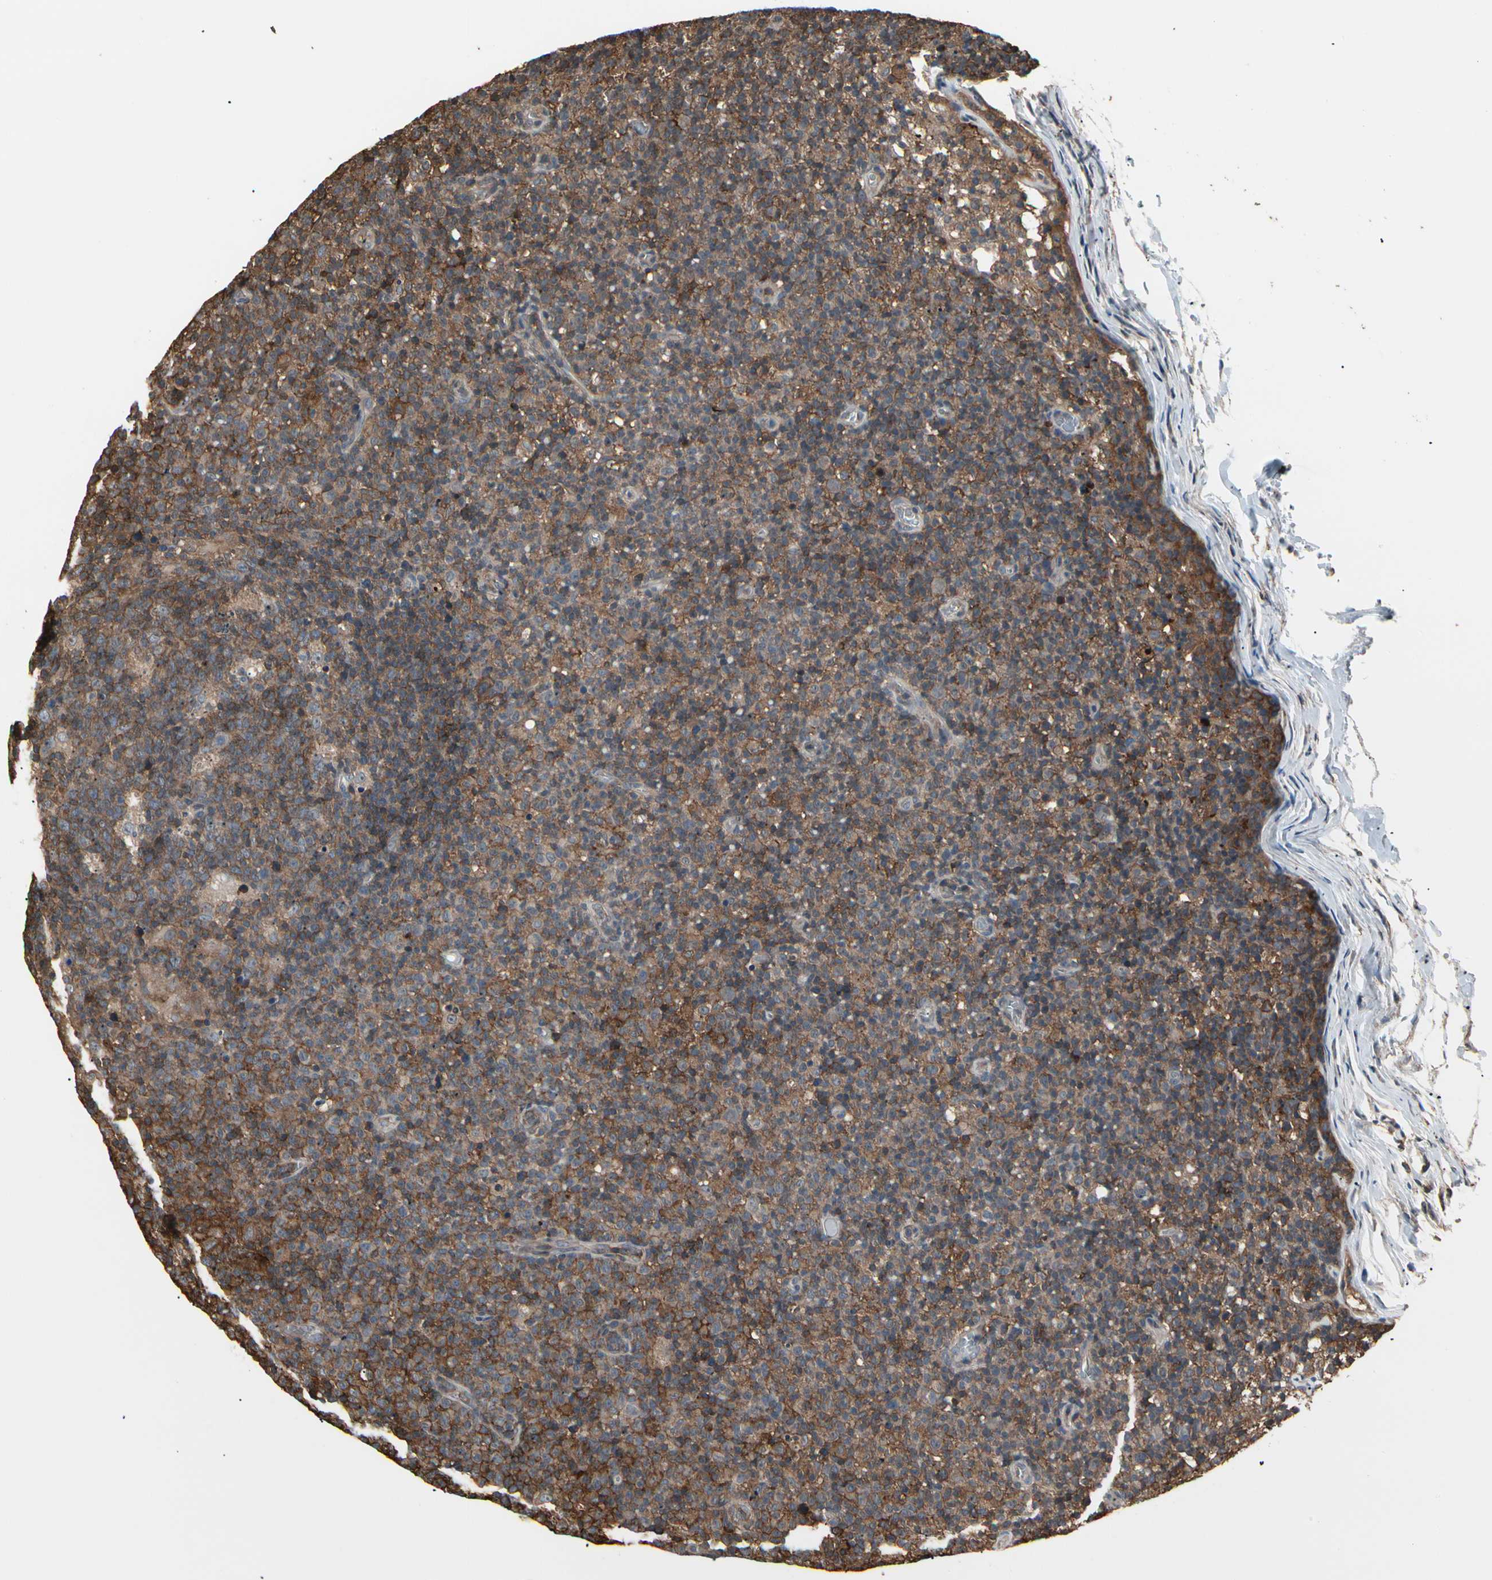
{"staining": {"intensity": "moderate", "quantity": ">75%", "location": "cytoplasmic/membranous"}, "tissue": "lymph node", "cell_type": "Germinal center cells", "image_type": "normal", "snomed": [{"axis": "morphology", "description": "Normal tissue, NOS"}, {"axis": "morphology", "description": "Inflammation, NOS"}, {"axis": "topography", "description": "Lymph node"}], "caption": "The image exhibits a brown stain indicating the presence of a protein in the cytoplasmic/membranous of germinal center cells in lymph node. (DAB (3,3'-diaminobenzidine) IHC with brightfield microscopy, high magnification).", "gene": "MAPK13", "patient": {"sex": "male", "age": 55}}